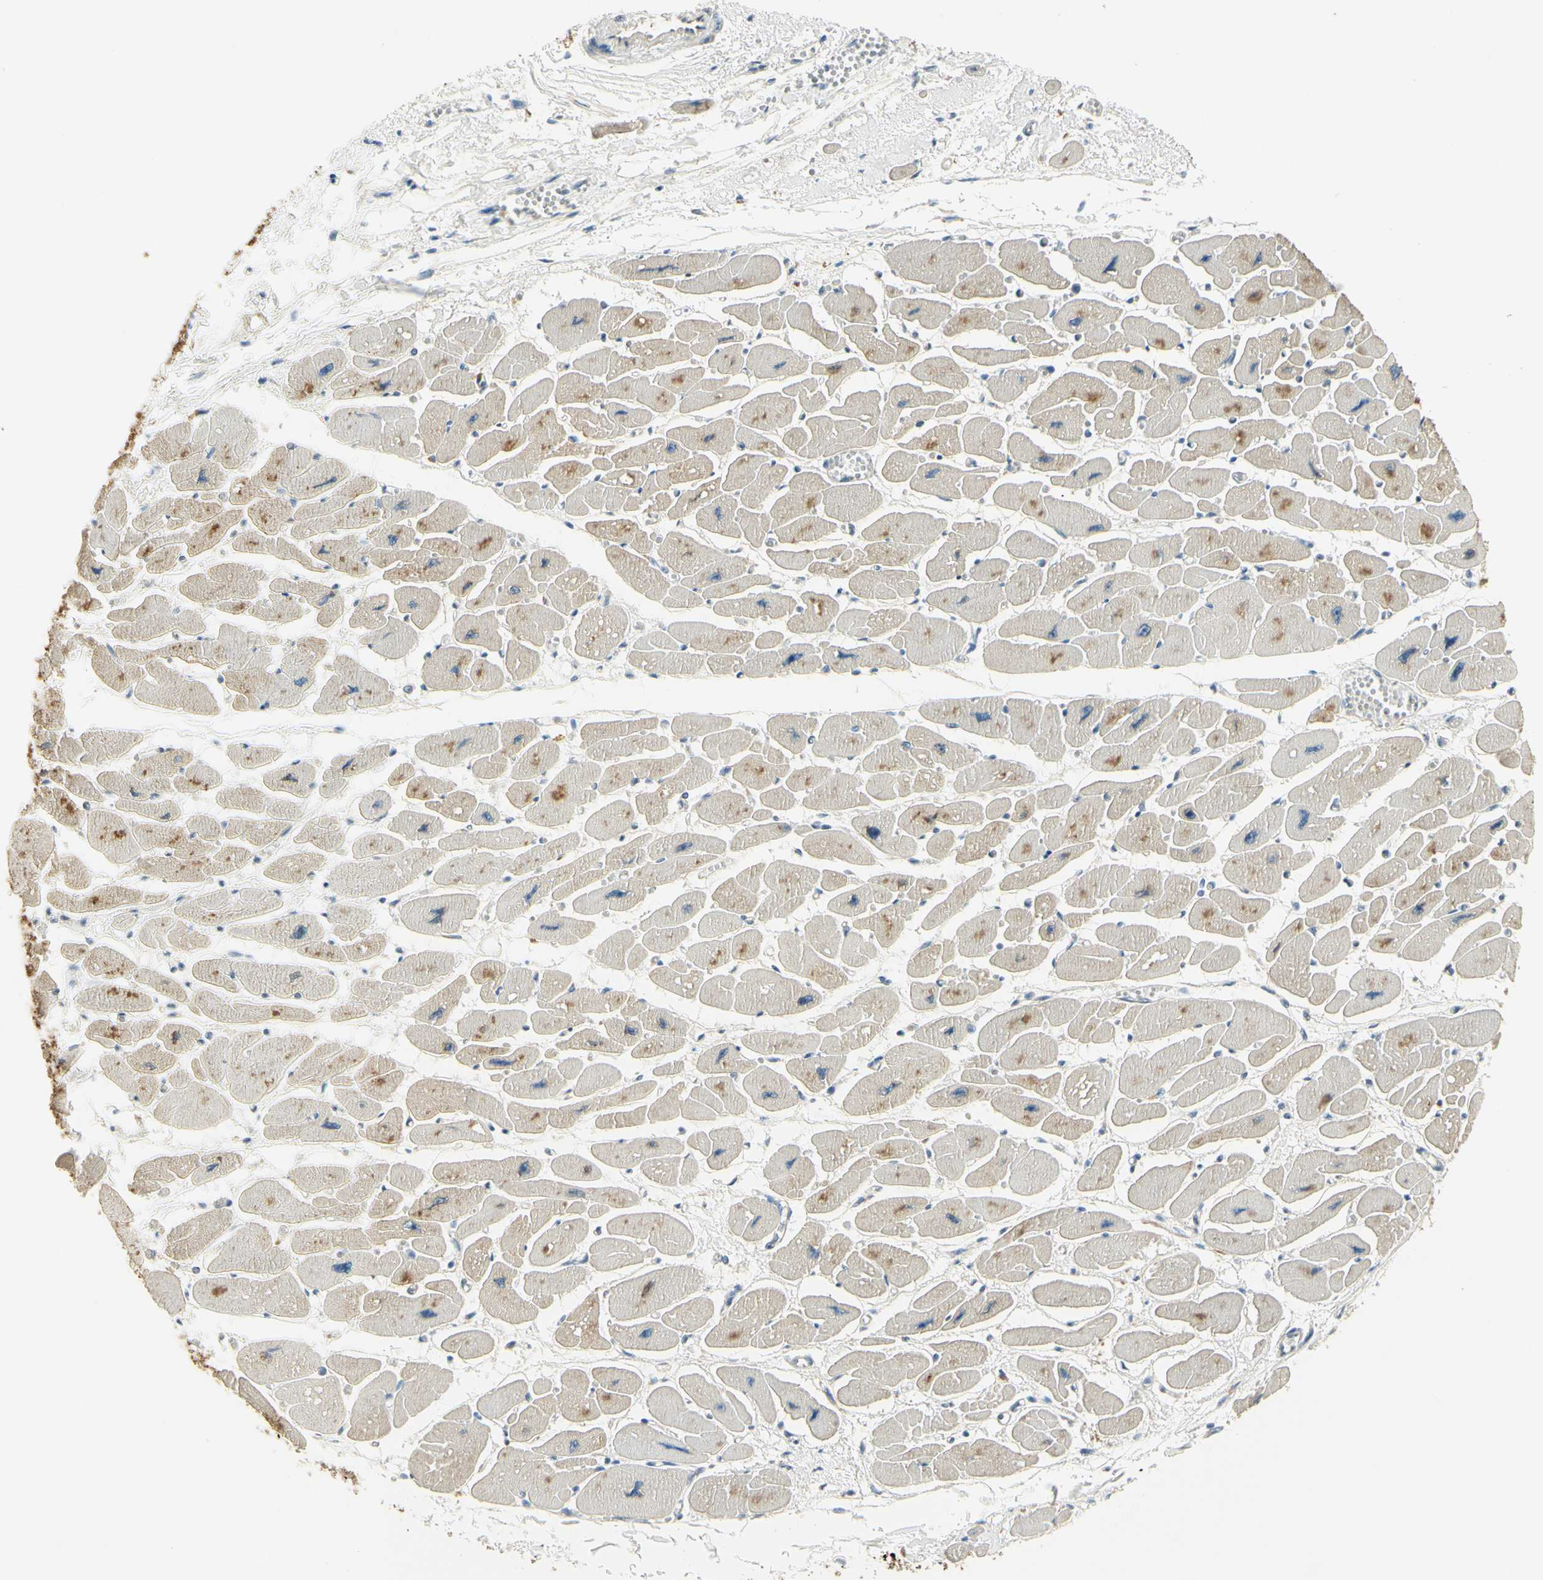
{"staining": {"intensity": "weak", "quantity": "<25%", "location": "cytoplasmic/membranous"}, "tissue": "heart muscle", "cell_type": "Cardiomyocytes", "image_type": "normal", "snomed": [{"axis": "morphology", "description": "Normal tissue, NOS"}, {"axis": "topography", "description": "Heart"}], "caption": "The histopathology image displays no staining of cardiomyocytes in normal heart muscle. (Brightfield microscopy of DAB (3,3'-diaminobenzidine) IHC at high magnification).", "gene": "IGDCC4", "patient": {"sex": "female", "age": 54}}